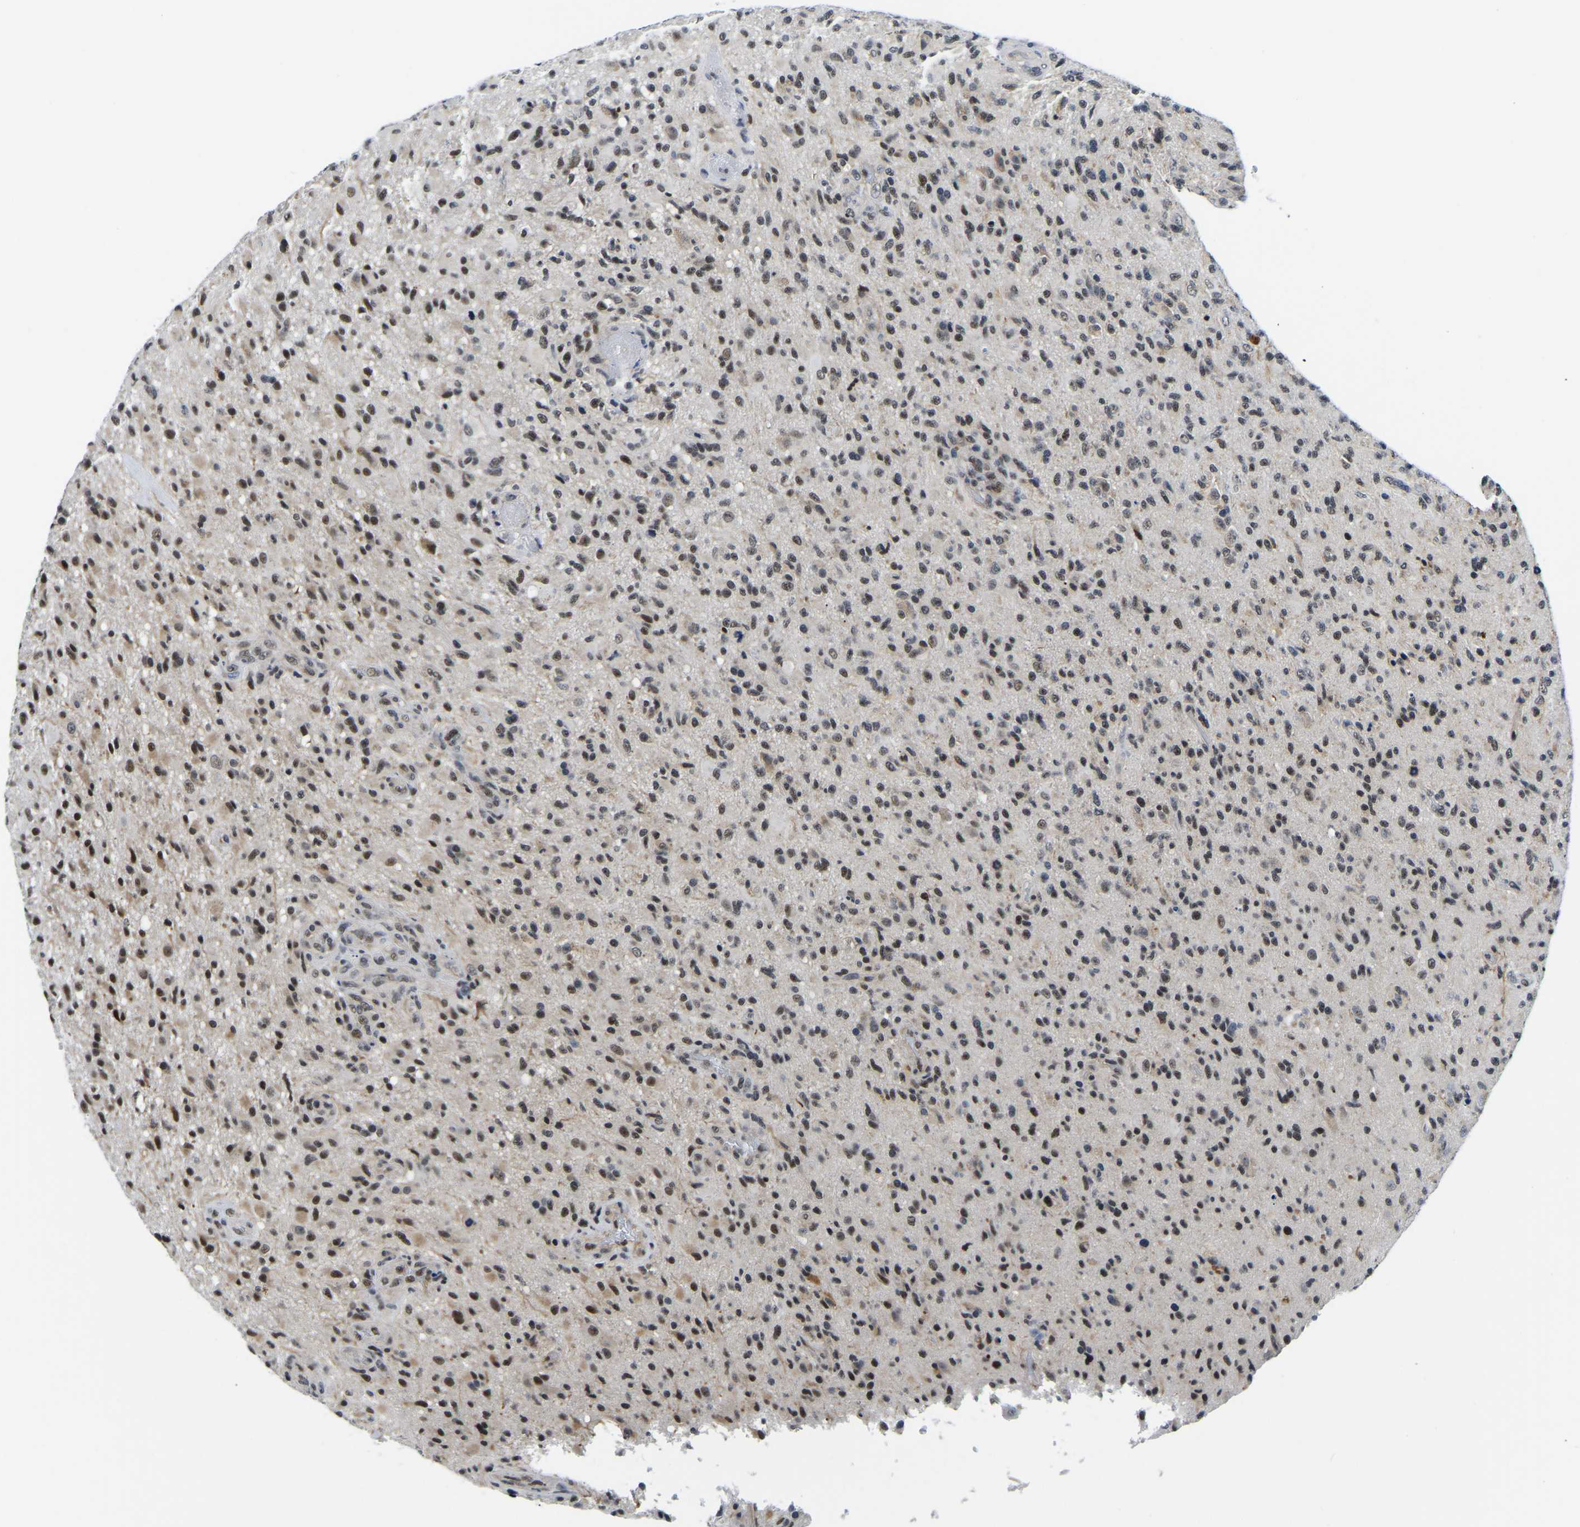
{"staining": {"intensity": "weak", "quantity": "25%-75%", "location": "nuclear"}, "tissue": "glioma", "cell_type": "Tumor cells", "image_type": "cancer", "snomed": [{"axis": "morphology", "description": "Glioma, malignant, High grade"}, {"axis": "topography", "description": "Brain"}], "caption": "Weak nuclear expression is present in about 25%-75% of tumor cells in glioma.", "gene": "POLDIP3", "patient": {"sex": "male", "age": 71}}